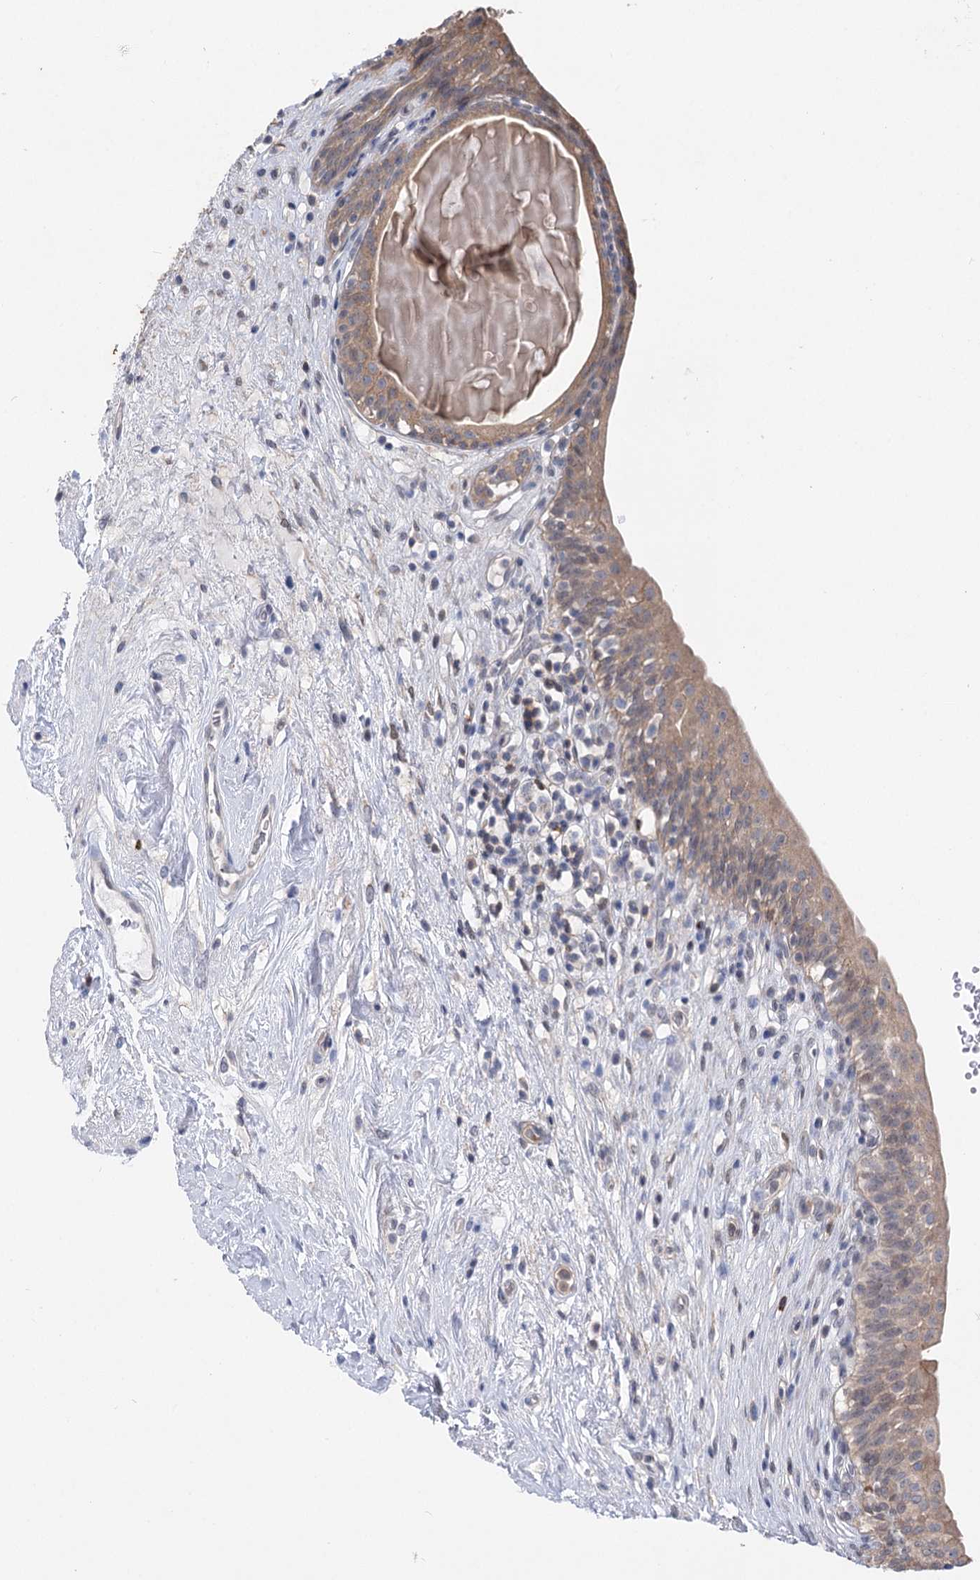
{"staining": {"intensity": "moderate", "quantity": ">75%", "location": "cytoplasmic/membranous"}, "tissue": "urinary bladder", "cell_type": "Urothelial cells", "image_type": "normal", "snomed": [{"axis": "morphology", "description": "Normal tissue, NOS"}, {"axis": "topography", "description": "Urinary bladder"}], "caption": "Benign urinary bladder was stained to show a protein in brown. There is medium levels of moderate cytoplasmic/membranous expression in about >75% of urothelial cells. Using DAB (brown) and hematoxylin (blue) stains, captured at high magnification using brightfield microscopy.", "gene": "UGP2", "patient": {"sex": "male", "age": 83}}